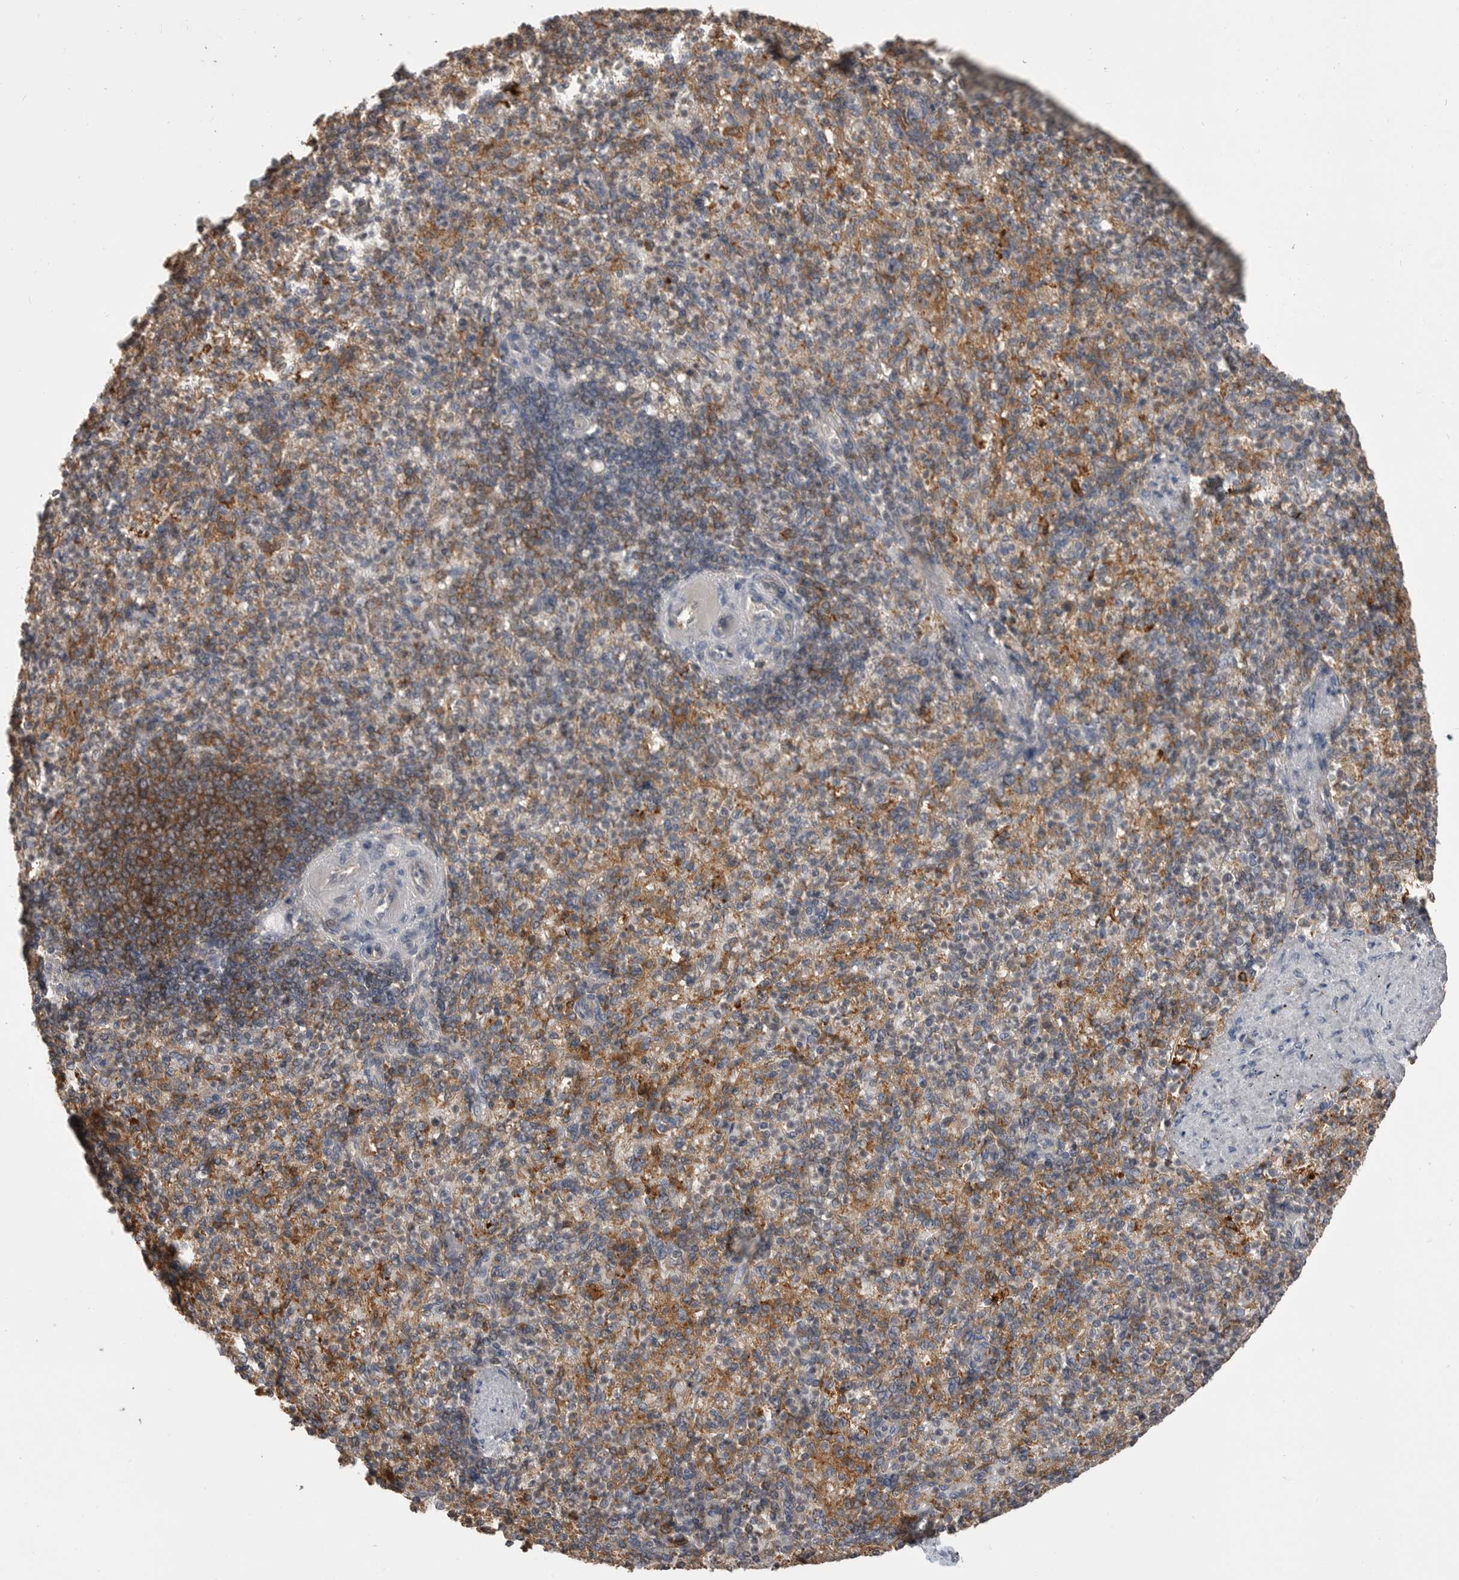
{"staining": {"intensity": "moderate", "quantity": ">75%", "location": "cytoplasmic/membranous"}, "tissue": "spleen", "cell_type": "Cells in red pulp", "image_type": "normal", "snomed": [{"axis": "morphology", "description": "Normal tissue, NOS"}, {"axis": "topography", "description": "Spleen"}], "caption": "IHC staining of unremarkable spleen, which demonstrates medium levels of moderate cytoplasmic/membranous expression in about >75% of cells in red pulp indicating moderate cytoplasmic/membranous protein expression. The staining was performed using DAB (3,3'-diaminobenzidine) (brown) for protein detection and nuclei were counterstained in hematoxylin (blue).", "gene": "CMTM6", "patient": {"sex": "female", "age": 74}}